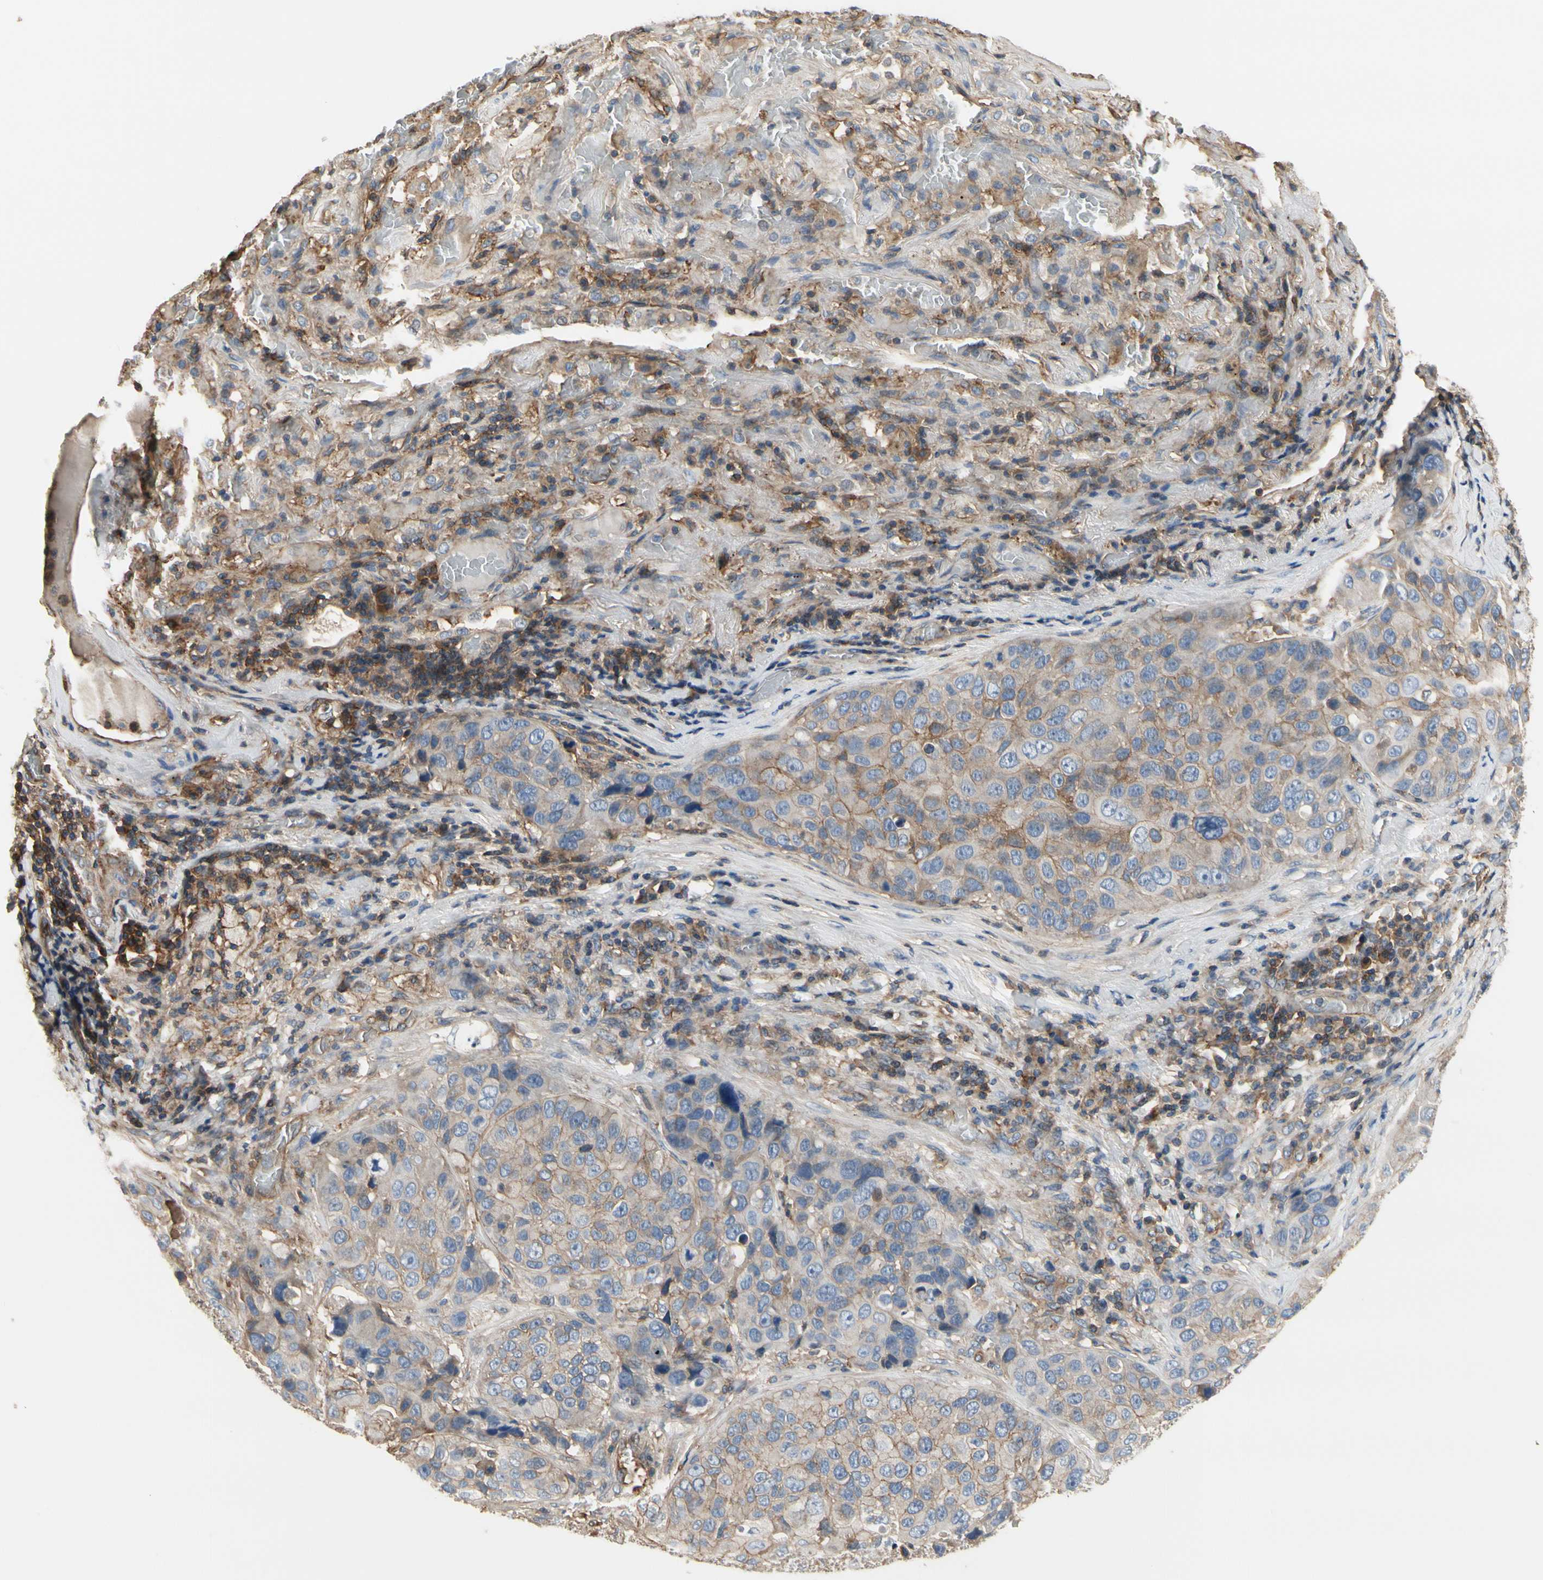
{"staining": {"intensity": "moderate", "quantity": "<25%", "location": "cytoplasmic/membranous"}, "tissue": "lung cancer", "cell_type": "Tumor cells", "image_type": "cancer", "snomed": [{"axis": "morphology", "description": "Squamous cell carcinoma, NOS"}, {"axis": "topography", "description": "Lung"}], "caption": "This photomicrograph demonstrates IHC staining of human lung cancer (squamous cell carcinoma), with low moderate cytoplasmic/membranous staining in approximately <25% of tumor cells.", "gene": "IL1RL1", "patient": {"sex": "male", "age": 57}}